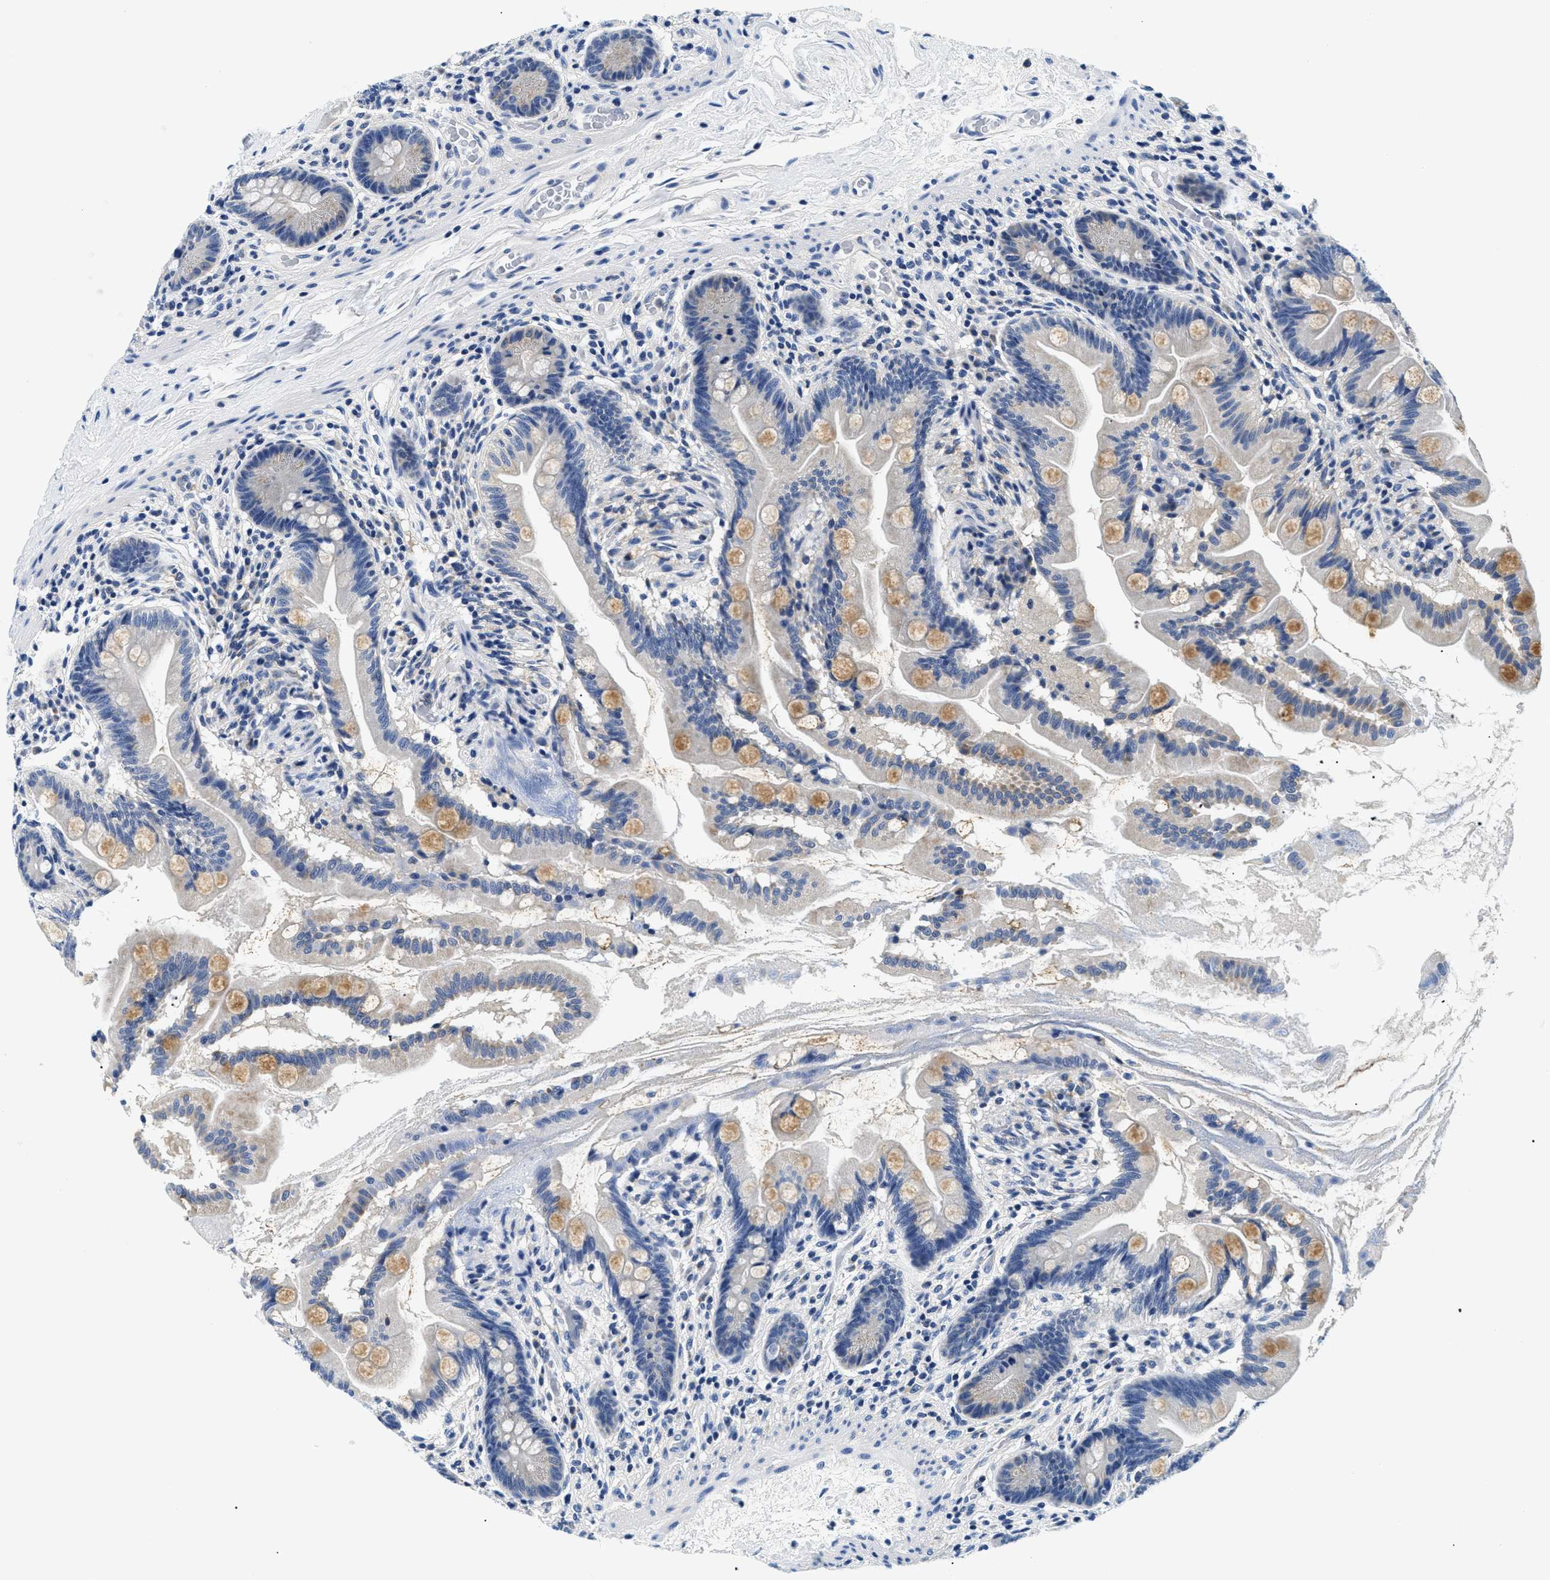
{"staining": {"intensity": "moderate", "quantity": "<25%", "location": "cytoplasmic/membranous"}, "tissue": "small intestine", "cell_type": "Glandular cells", "image_type": "normal", "snomed": [{"axis": "morphology", "description": "Normal tissue, NOS"}, {"axis": "topography", "description": "Small intestine"}], "caption": "This image reveals immunohistochemistry (IHC) staining of benign human small intestine, with low moderate cytoplasmic/membranous expression in about <25% of glandular cells.", "gene": "MEA1", "patient": {"sex": "female", "age": 56}}